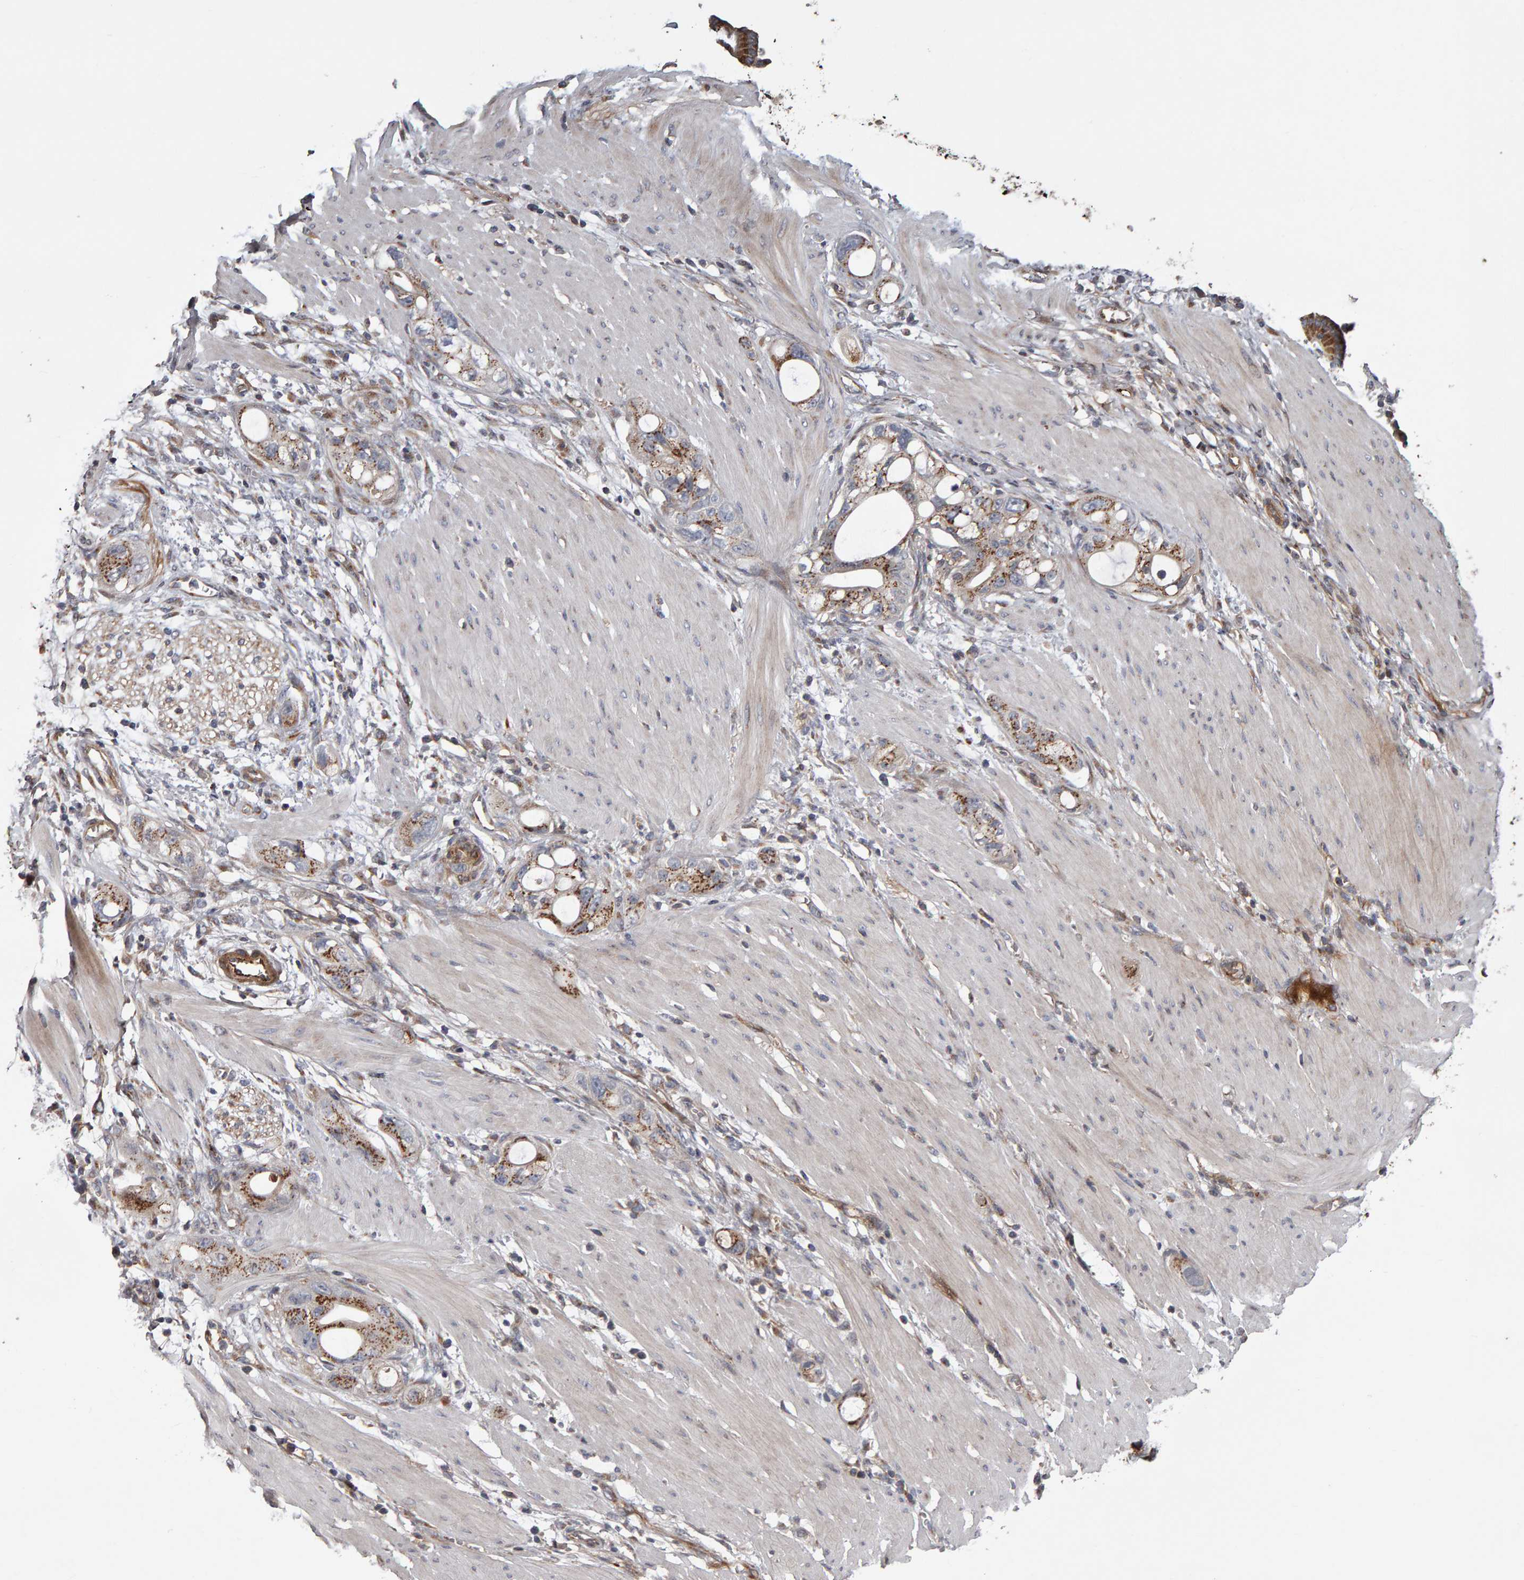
{"staining": {"intensity": "moderate", "quantity": ">75%", "location": "cytoplasmic/membranous"}, "tissue": "stomach cancer", "cell_type": "Tumor cells", "image_type": "cancer", "snomed": [{"axis": "morphology", "description": "Adenocarcinoma, NOS"}, {"axis": "topography", "description": "Stomach"}, {"axis": "topography", "description": "Stomach, lower"}], "caption": "Stomach cancer (adenocarcinoma) was stained to show a protein in brown. There is medium levels of moderate cytoplasmic/membranous expression in approximately >75% of tumor cells.", "gene": "CANT1", "patient": {"sex": "female", "age": 48}}